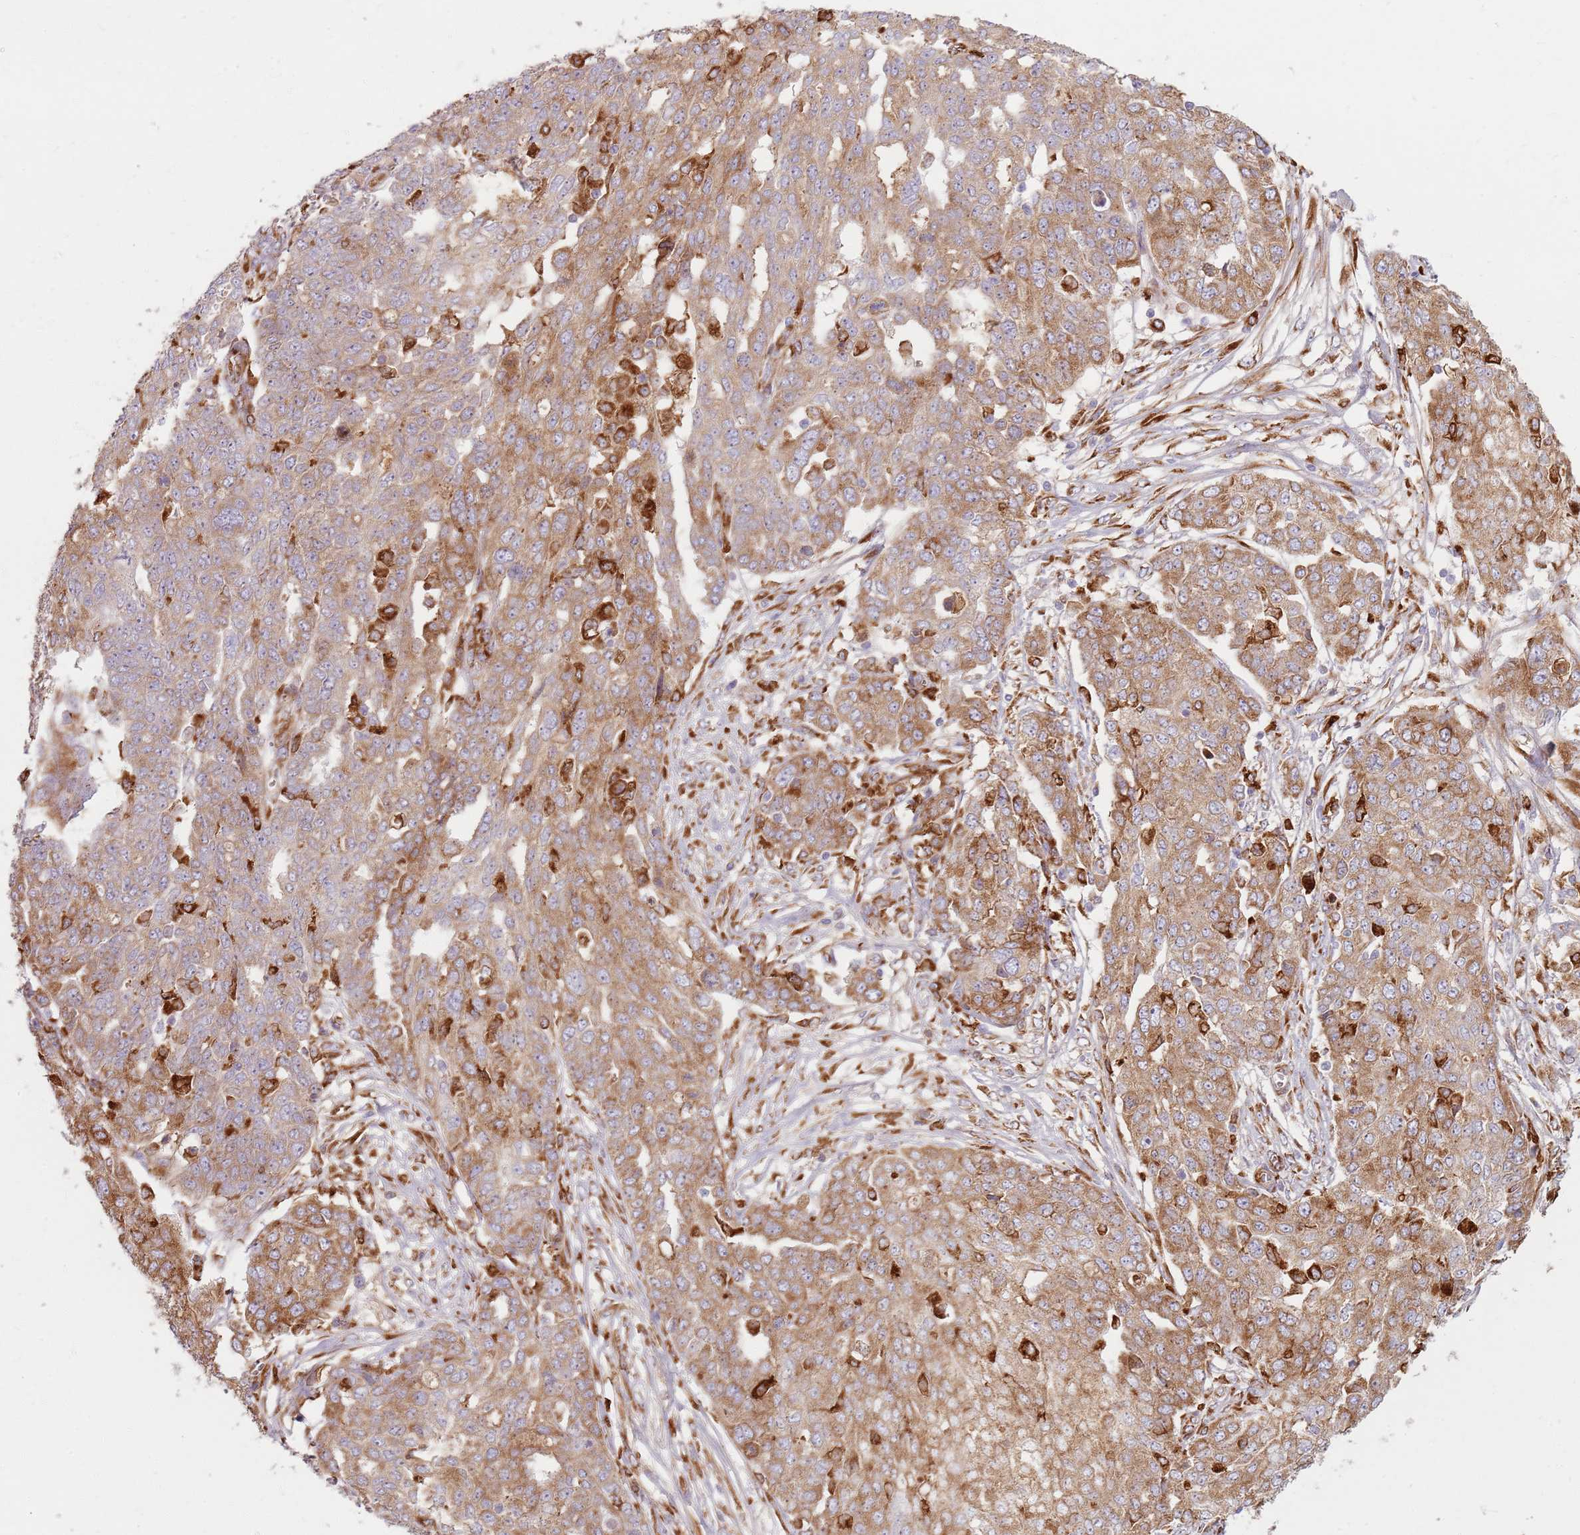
{"staining": {"intensity": "moderate", "quantity": ">75%", "location": "cytoplasmic/membranous"}, "tissue": "ovarian cancer", "cell_type": "Tumor cells", "image_type": "cancer", "snomed": [{"axis": "morphology", "description": "Cystadenocarcinoma, serous, NOS"}, {"axis": "topography", "description": "Soft tissue"}, {"axis": "topography", "description": "Ovary"}], "caption": "The micrograph shows immunohistochemical staining of ovarian cancer (serous cystadenocarcinoma). There is moderate cytoplasmic/membranous staining is appreciated in about >75% of tumor cells.", "gene": "COLGALT1", "patient": {"sex": "female", "age": 57}}